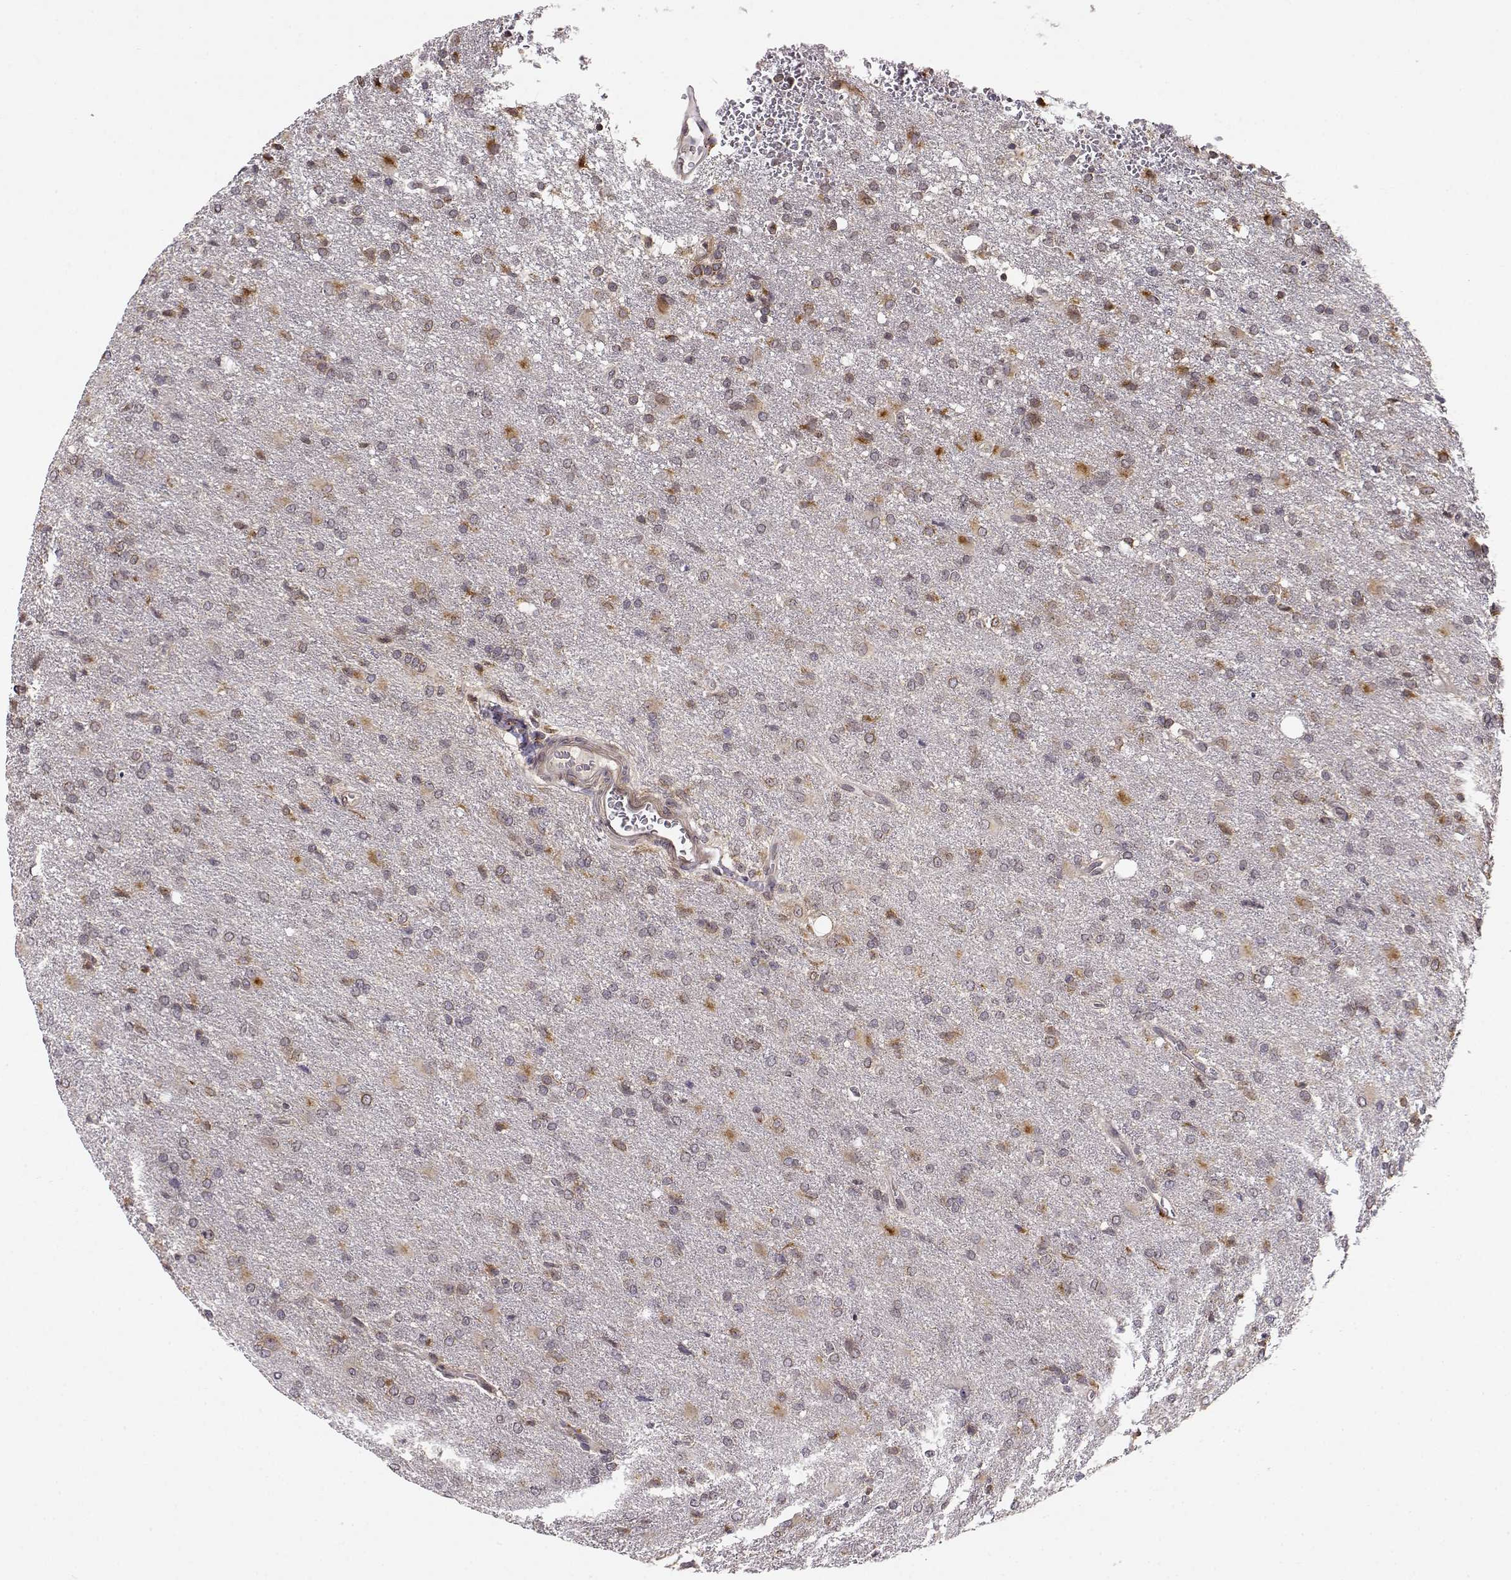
{"staining": {"intensity": "negative", "quantity": "none", "location": "none"}, "tissue": "glioma", "cell_type": "Tumor cells", "image_type": "cancer", "snomed": [{"axis": "morphology", "description": "Glioma, malignant, High grade"}, {"axis": "topography", "description": "Brain"}], "caption": "A high-resolution photomicrograph shows immunohistochemistry staining of high-grade glioma (malignant), which demonstrates no significant expression in tumor cells.", "gene": "ERGIC2", "patient": {"sex": "male", "age": 68}}